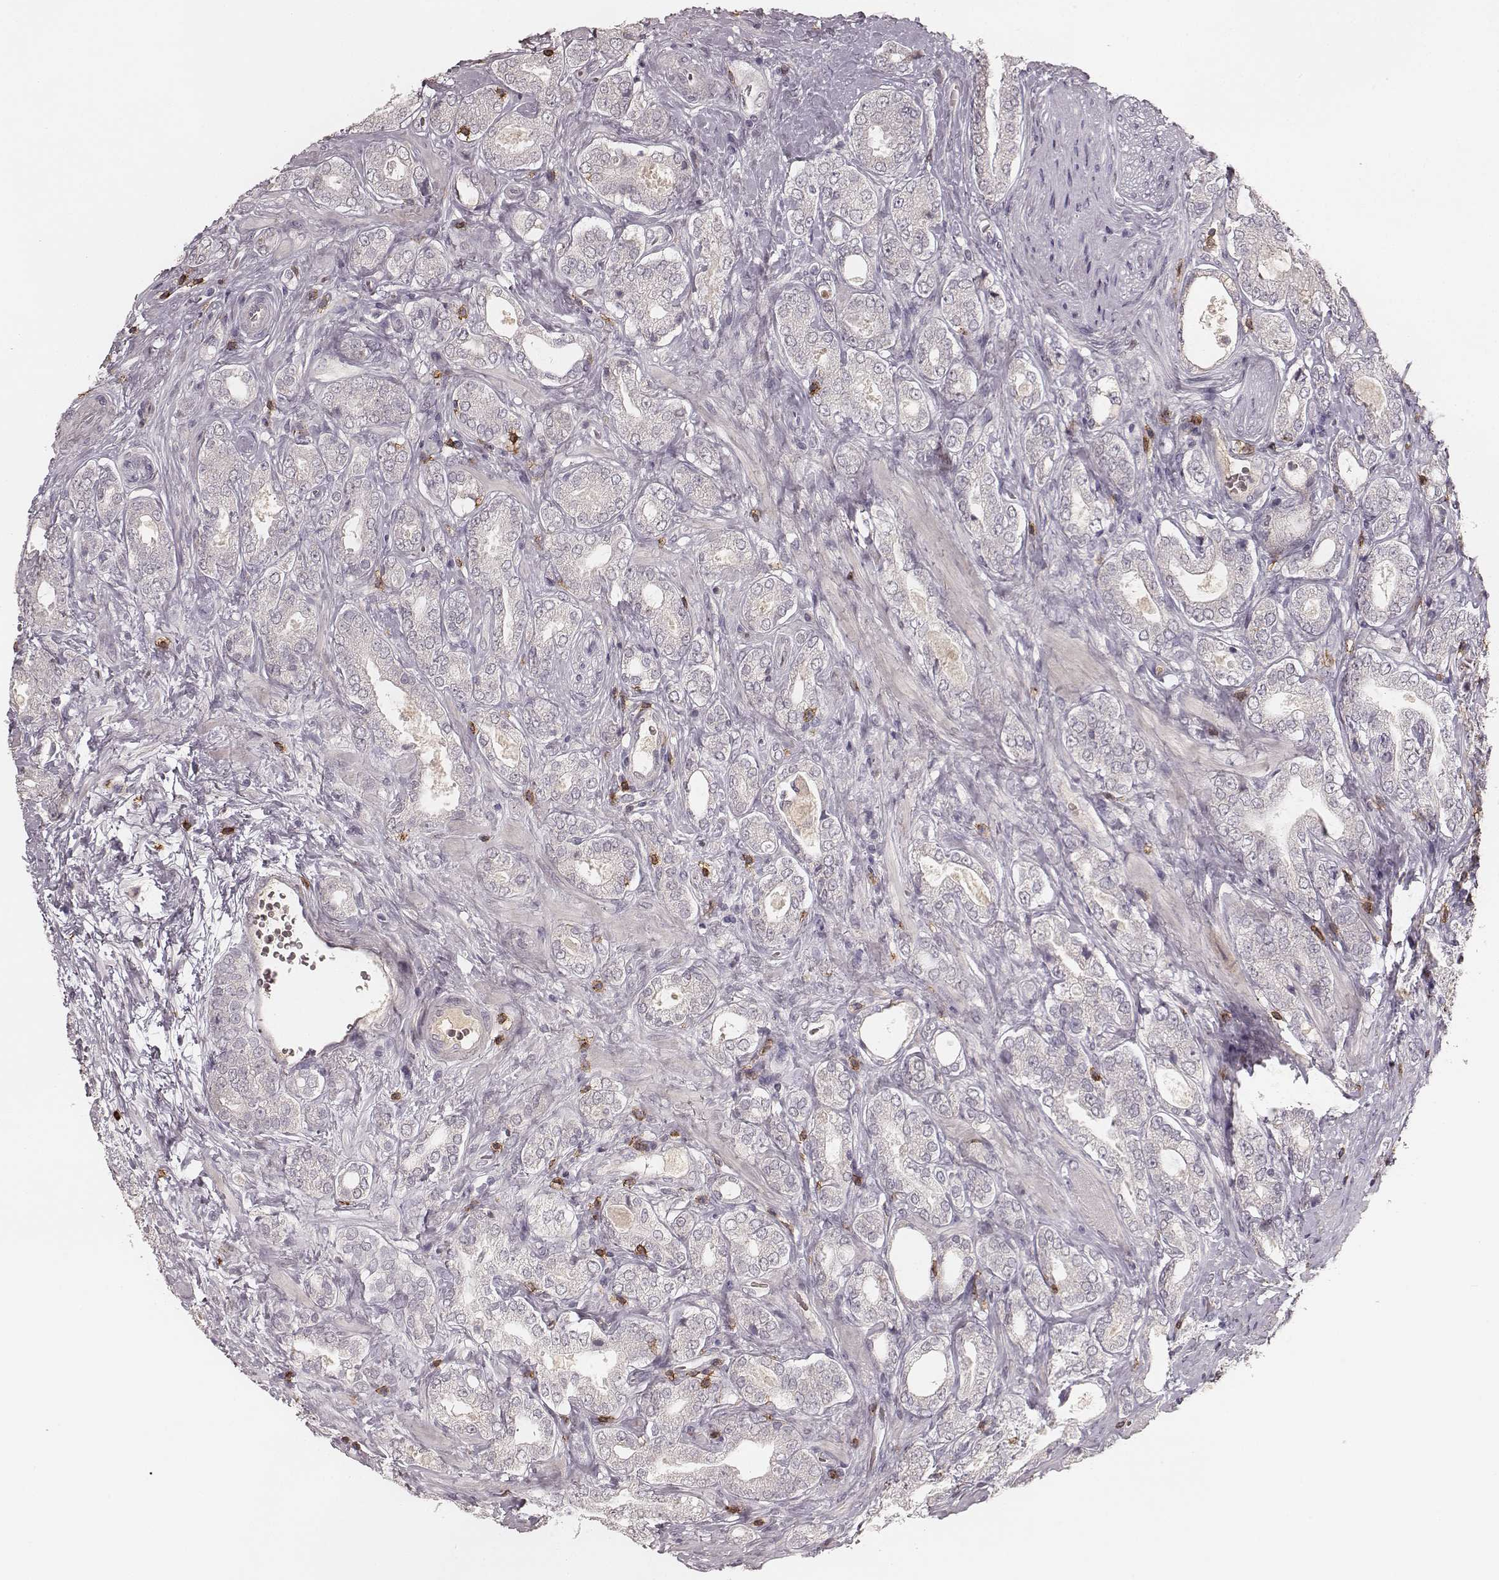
{"staining": {"intensity": "negative", "quantity": "none", "location": "none"}, "tissue": "prostate cancer", "cell_type": "Tumor cells", "image_type": "cancer", "snomed": [{"axis": "morphology", "description": "Adenocarcinoma, NOS"}, {"axis": "topography", "description": "Prostate"}], "caption": "This is a micrograph of immunohistochemistry (IHC) staining of adenocarcinoma (prostate), which shows no expression in tumor cells.", "gene": "CD8A", "patient": {"sex": "male", "age": 64}}